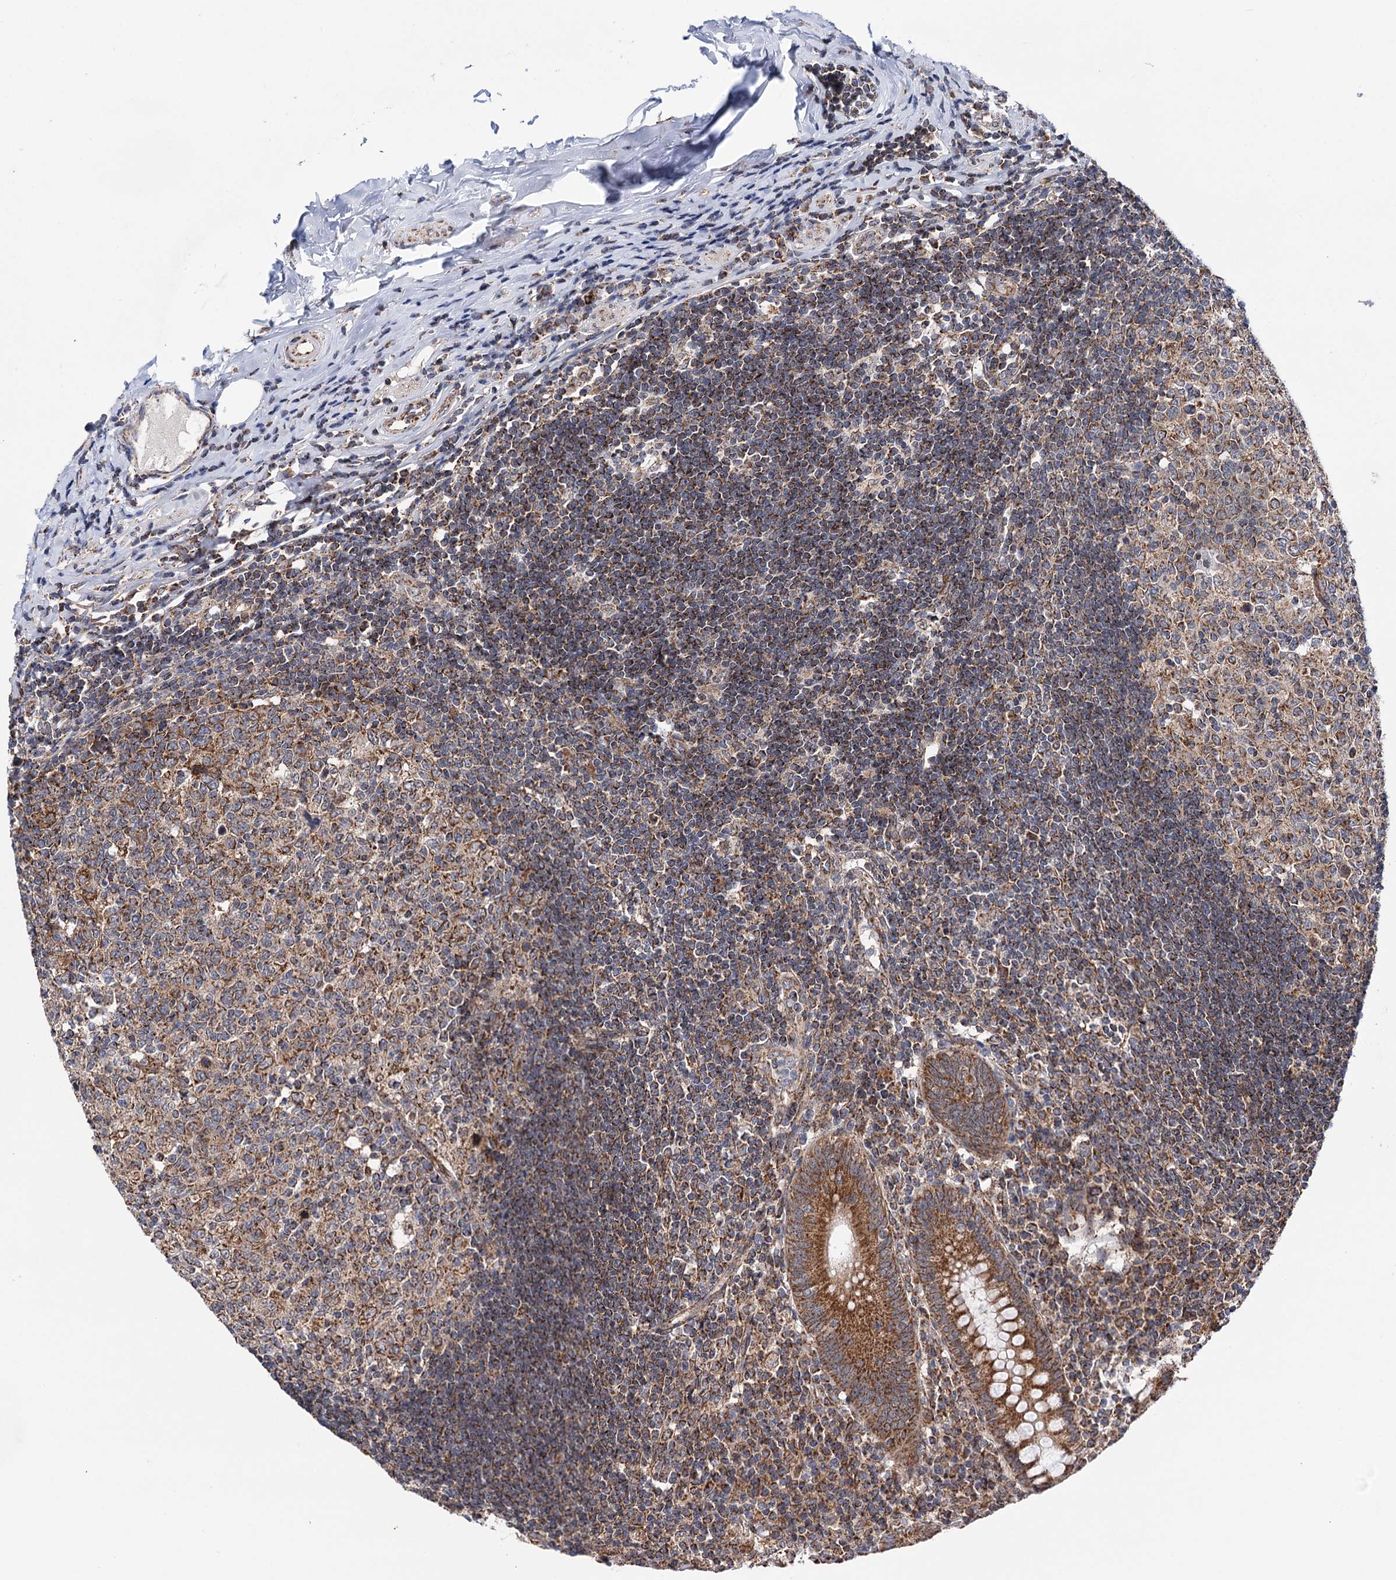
{"staining": {"intensity": "strong", "quantity": ">75%", "location": "cytoplasmic/membranous"}, "tissue": "appendix", "cell_type": "Glandular cells", "image_type": "normal", "snomed": [{"axis": "morphology", "description": "Normal tissue, NOS"}, {"axis": "topography", "description": "Appendix"}], "caption": "A photomicrograph showing strong cytoplasmic/membranous positivity in approximately >75% of glandular cells in unremarkable appendix, as visualized by brown immunohistochemical staining.", "gene": "SUCLA2", "patient": {"sex": "female", "age": 54}}